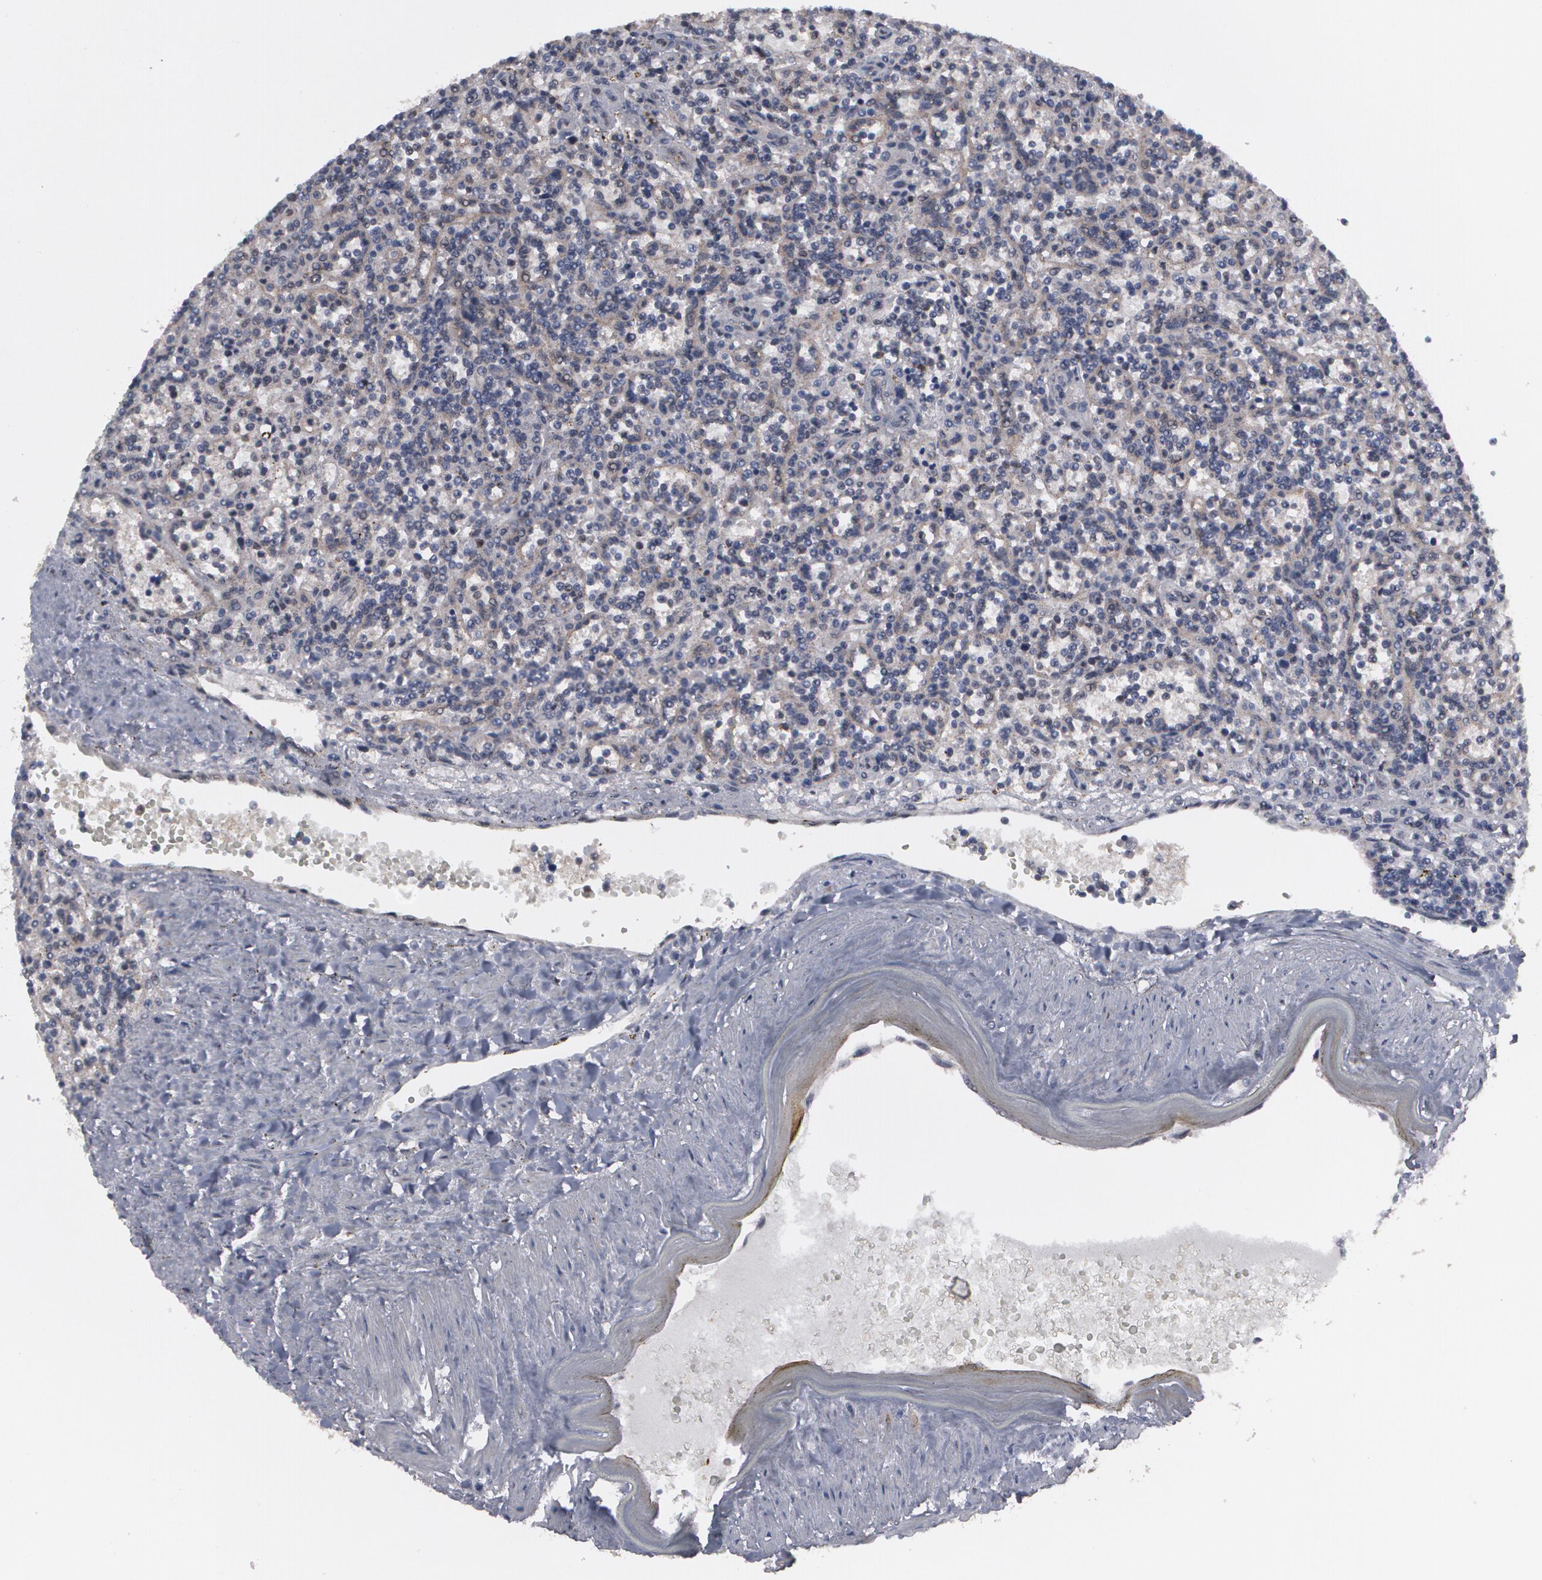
{"staining": {"intensity": "weak", "quantity": "25%-75%", "location": "nuclear"}, "tissue": "lymphoma", "cell_type": "Tumor cells", "image_type": "cancer", "snomed": [{"axis": "morphology", "description": "Malignant lymphoma, non-Hodgkin's type, Low grade"}, {"axis": "topography", "description": "Spleen"}], "caption": "There is low levels of weak nuclear positivity in tumor cells of malignant lymphoma, non-Hodgkin's type (low-grade), as demonstrated by immunohistochemical staining (brown color).", "gene": "INTS6", "patient": {"sex": "male", "age": 73}}